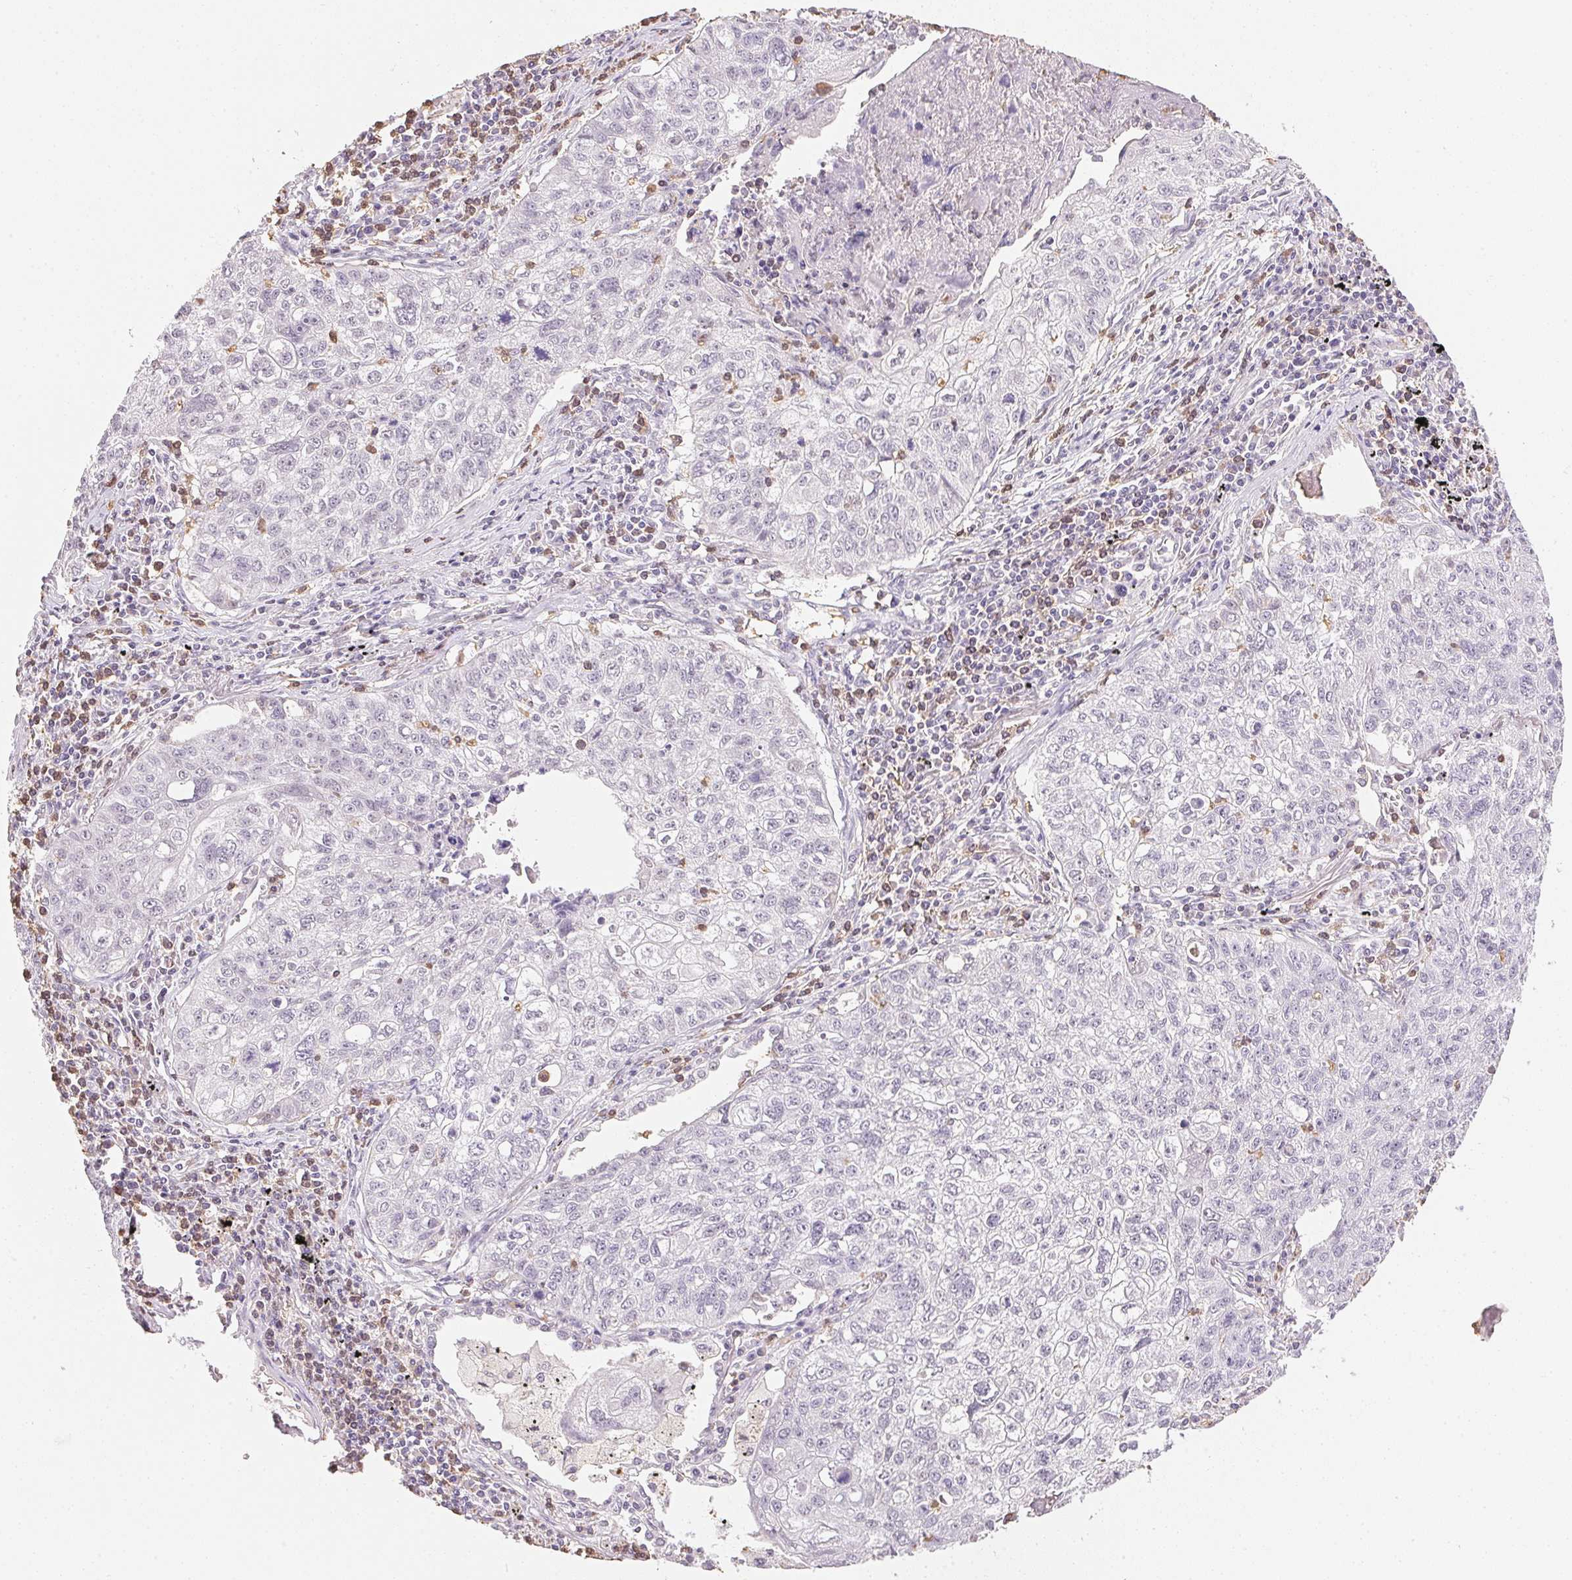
{"staining": {"intensity": "negative", "quantity": "none", "location": "none"}, "tissue": "lung cancer", "cell_type": "Tumor cells", "image_type": "cancer", "snomed": [{"axis": "morphology", "description": "Normal morphology"}, {"axis": "morphology", "description": "Aneuploidy"}, {"axis": "morphology", "description": "Squamous cell carcinoma, NOS"}, {"axis": "topography", "description": "Lymph node"}, {"axis": "topography", "description": "Lung"}], "caption": "Tumor cells show no significant expression in lung cancer (aneuploidy). (IHC, brightfield microscopy, high magnification).", "gene": "FNDC4", "patient": {"sex": "female", "age": 76}}